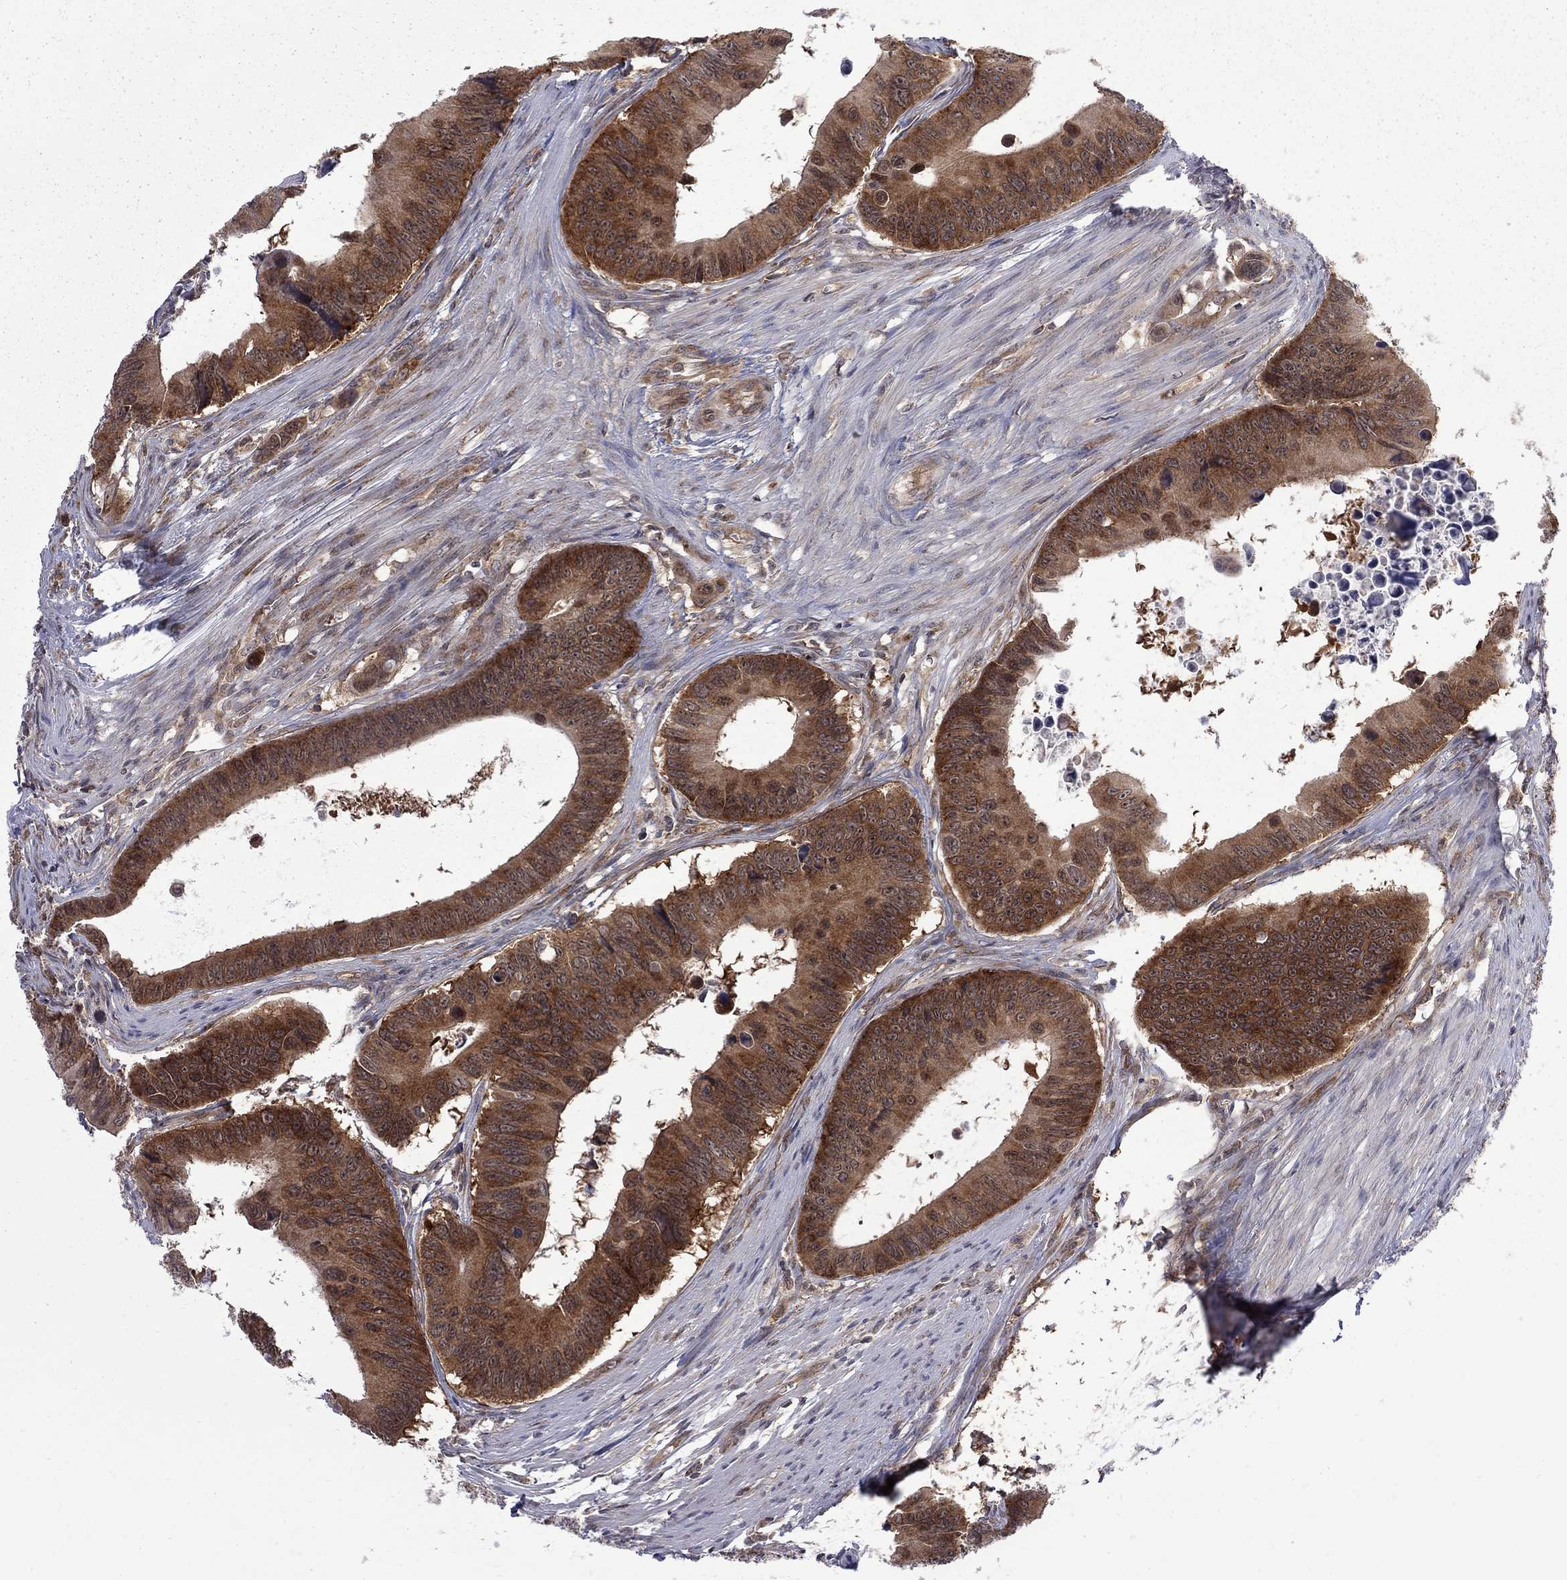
{"staining": {"intensity": "strong", "quantity": ">75%", "location": "cytoplasmic/membranous"}, "tissue": "colorectal cancer", "cell_type": "Tumor cells", "image_type": "cancer", "snomed": [{"axis": "morphology", "description": "Adenocarcinoma, NOS"}, {"axis": "topography", "description": "Colon"}], "caption": "Immunohistochemistry micrograph of colorectal cancer (adenocarcinoma) stained for a protein (brown), which exhibits high levels of strong cytoplasmic/membranous expression in approximately >75% of tumor cells.", "gene": "NAA50", "patient": {"sex": "female", "age": 87}}